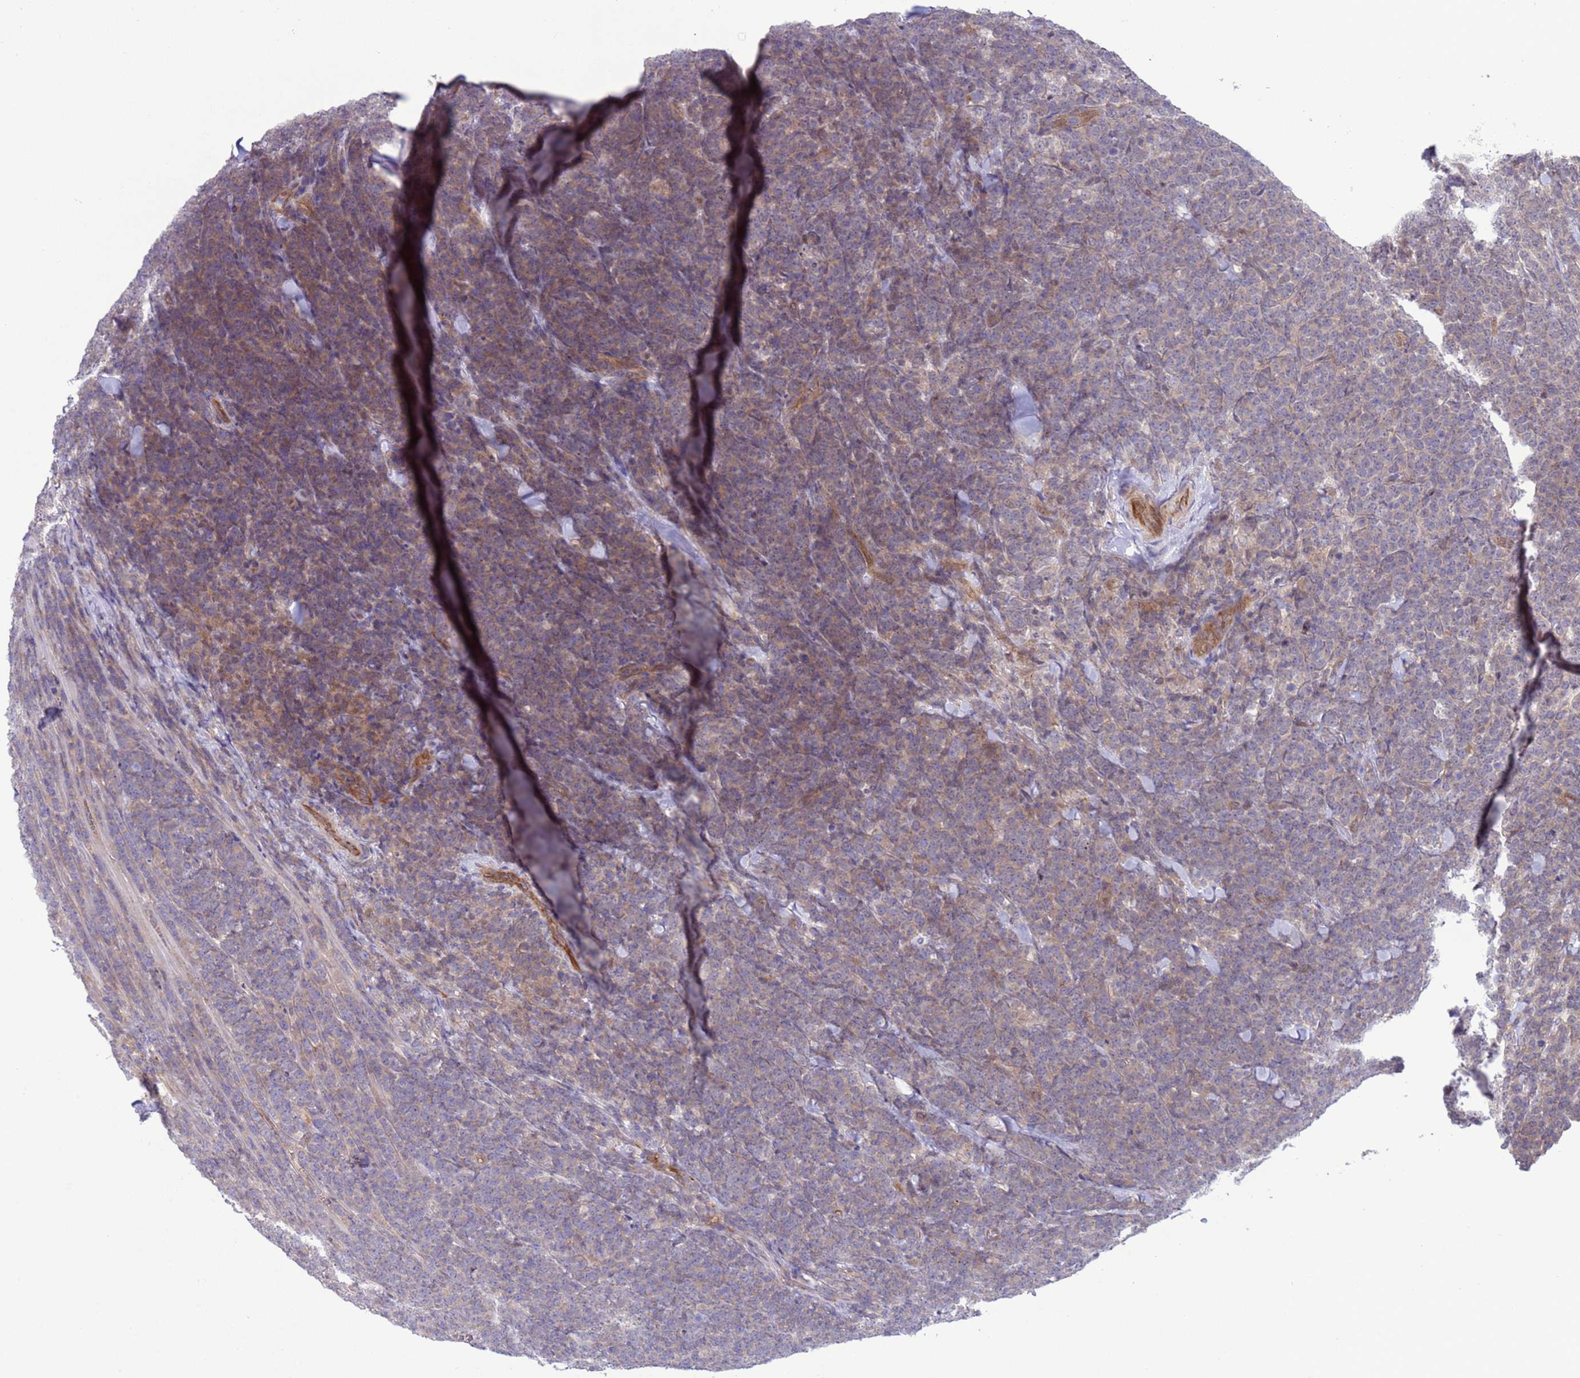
{"staining": {"intensity": "weak", "quantity": "25%-75%", "location": "cytoplasmic/membranous"}, "tissue": "lymphoma", "cell_type": "Tumor cells", "image_type": "cancer", "snomed": [{"axis": "morphology", "description": "Malignant lymphoma, non-Hodgkin's type, High grade"}, {"axis": "topography", "description": "Small intestine"}], "caption": "Immunohistochemistry micrograph of human malignant lymphoma, non-Hodgkin's type (high-grade) stained for a protein (brown), which reveals low levels of weak cytoplasmic/membranous positivity in approximately 25%-75% of tumor cells.", "gene": "GJA10", "patient": {"sex": "male", "age": 8}}